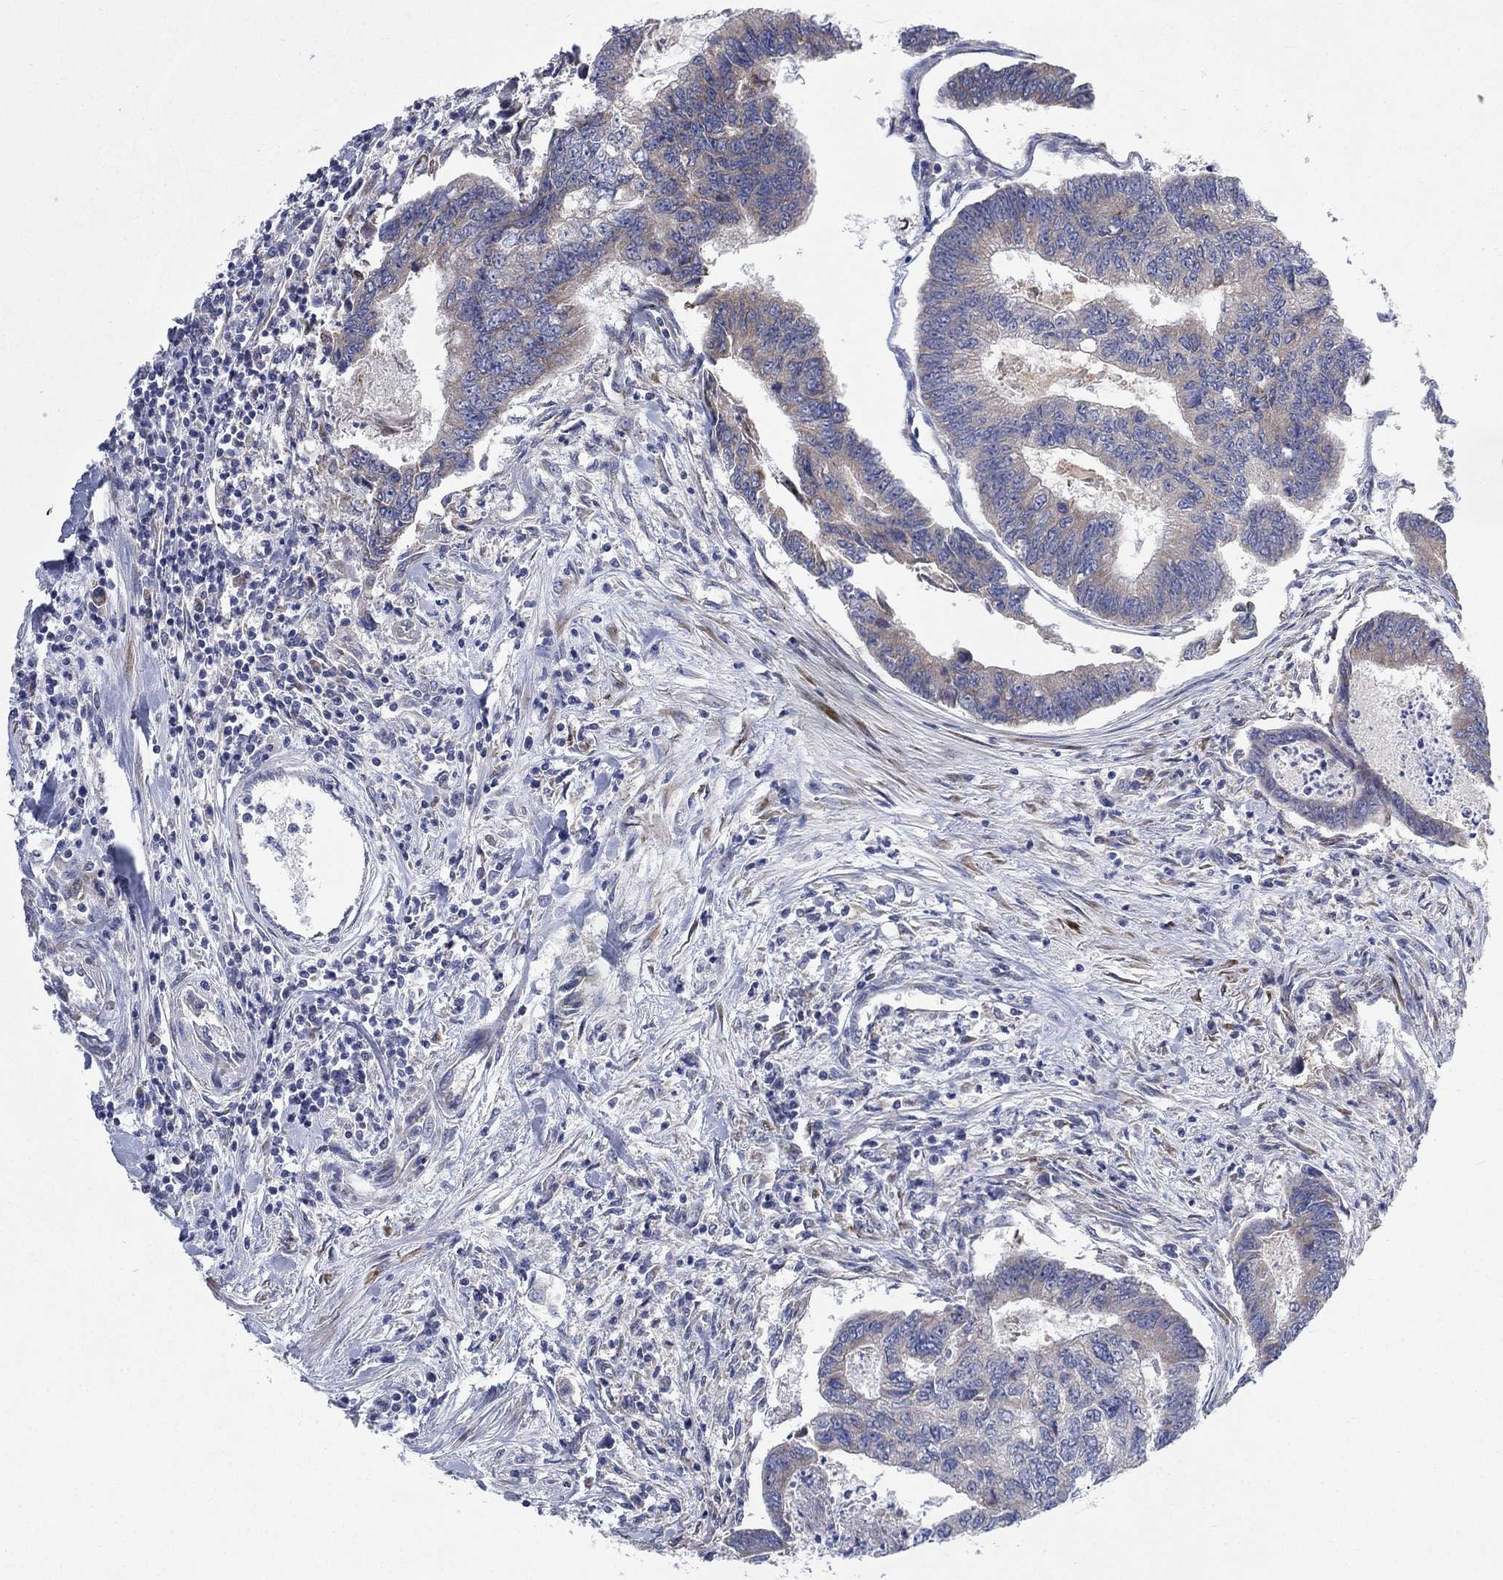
{"staining": {"intensity": "weak", "quantity": "25%-75%", "location": "cytoplasmic/membranous"}, "tissue": "colorectal cancer", "cell_type": "Tumor cells", "image_type": "cancer", "snomed": [{"axis": "morphology", "description": "Adenocarcinoma, NOS"}, {"axis": "topography", "description": "Colon"}], "caption": "About 25%-75% of tumor cells in adenocarcinoma (colorectal) exhibit weak cytoplasmic/membranous protein expression as visualized by brown immunohistochemical staining.", "gene": "RPLP0", "patient": {"sex": "female", "age": 65}}